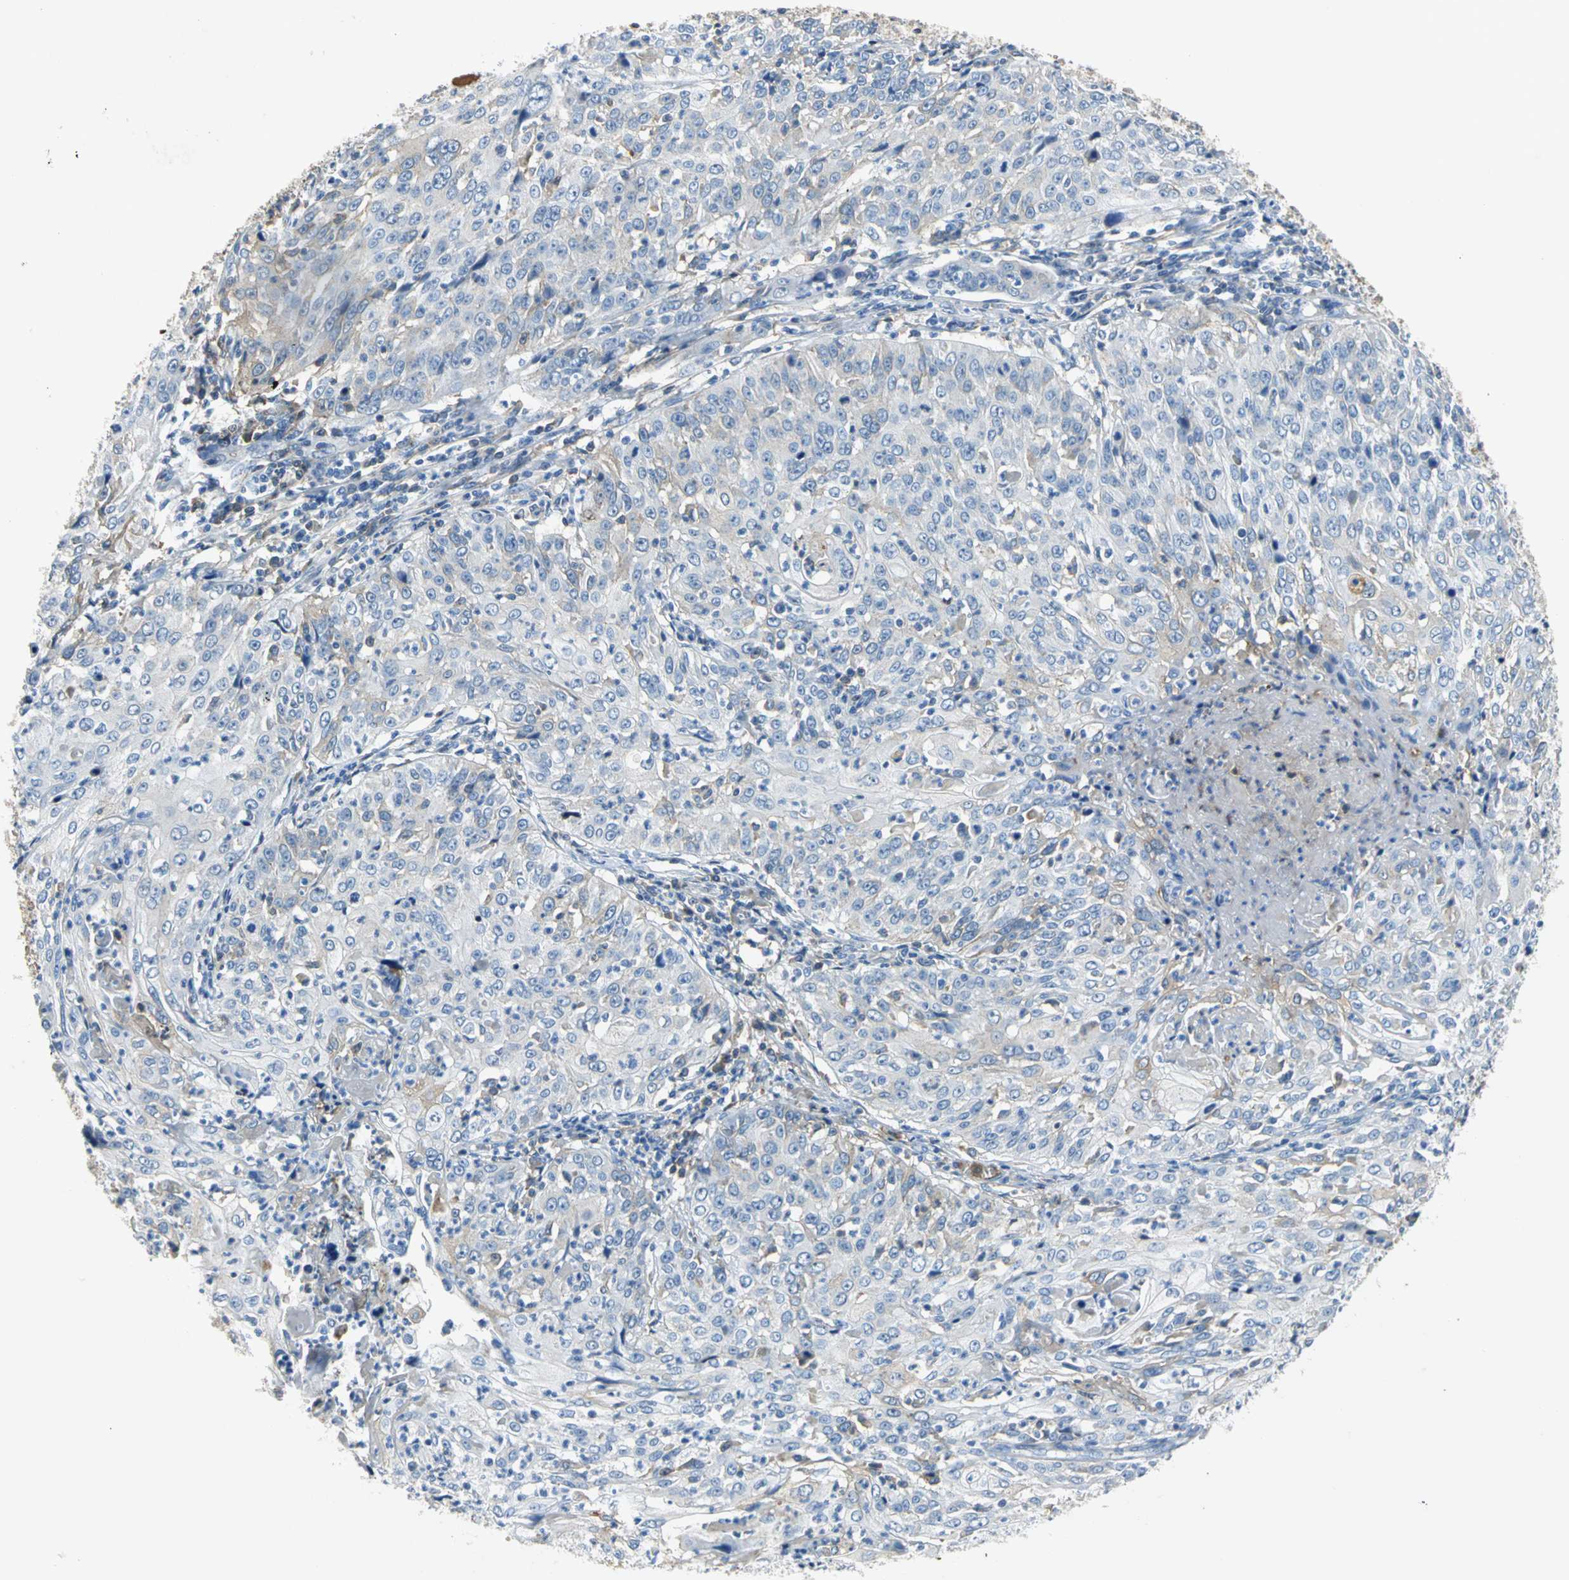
{"staining": {"intensity": "weak", "quantity": "<25%", "location": "cytoplasmic/membranous"}, "tissue": "cervical cancer", "cell_type": "Tumor cells", "image_type": "cancer", "snomed": [{"axis": "morphology", "description": "Squamous cell carcinoma, NOS"}, {"axis": "topography", "description": "Cervix"}], "caption": "Squamous cell carcinoma (cervical) stained for a protein using IHC demonstrates no positivity tumor cells.", "gene": "GYG2", "patient": {"sex": "female", "age": 39}}